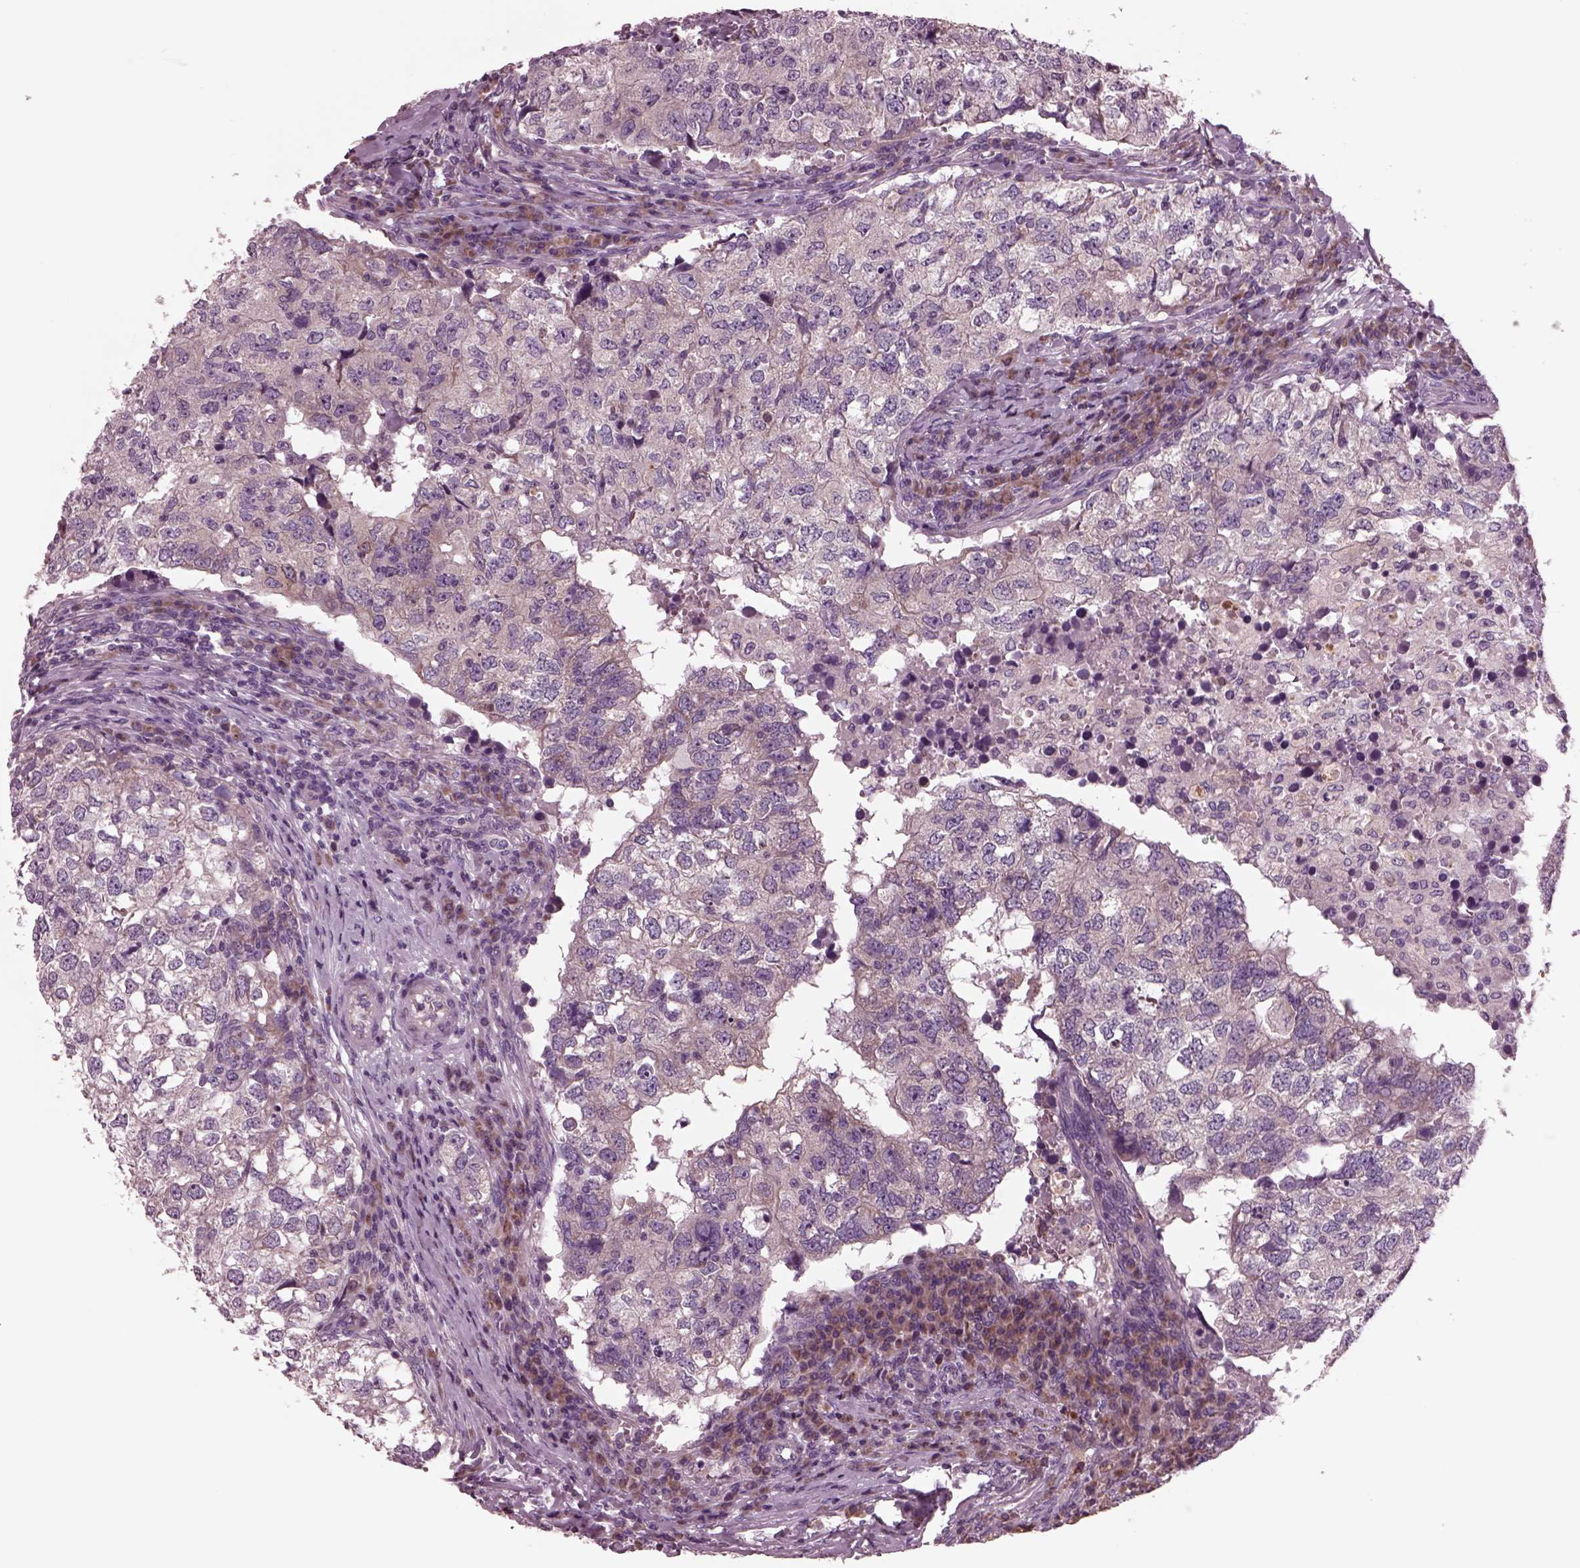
{"staining": {"intensity": "weak", "quantity": "25%-75%", "location": "cytoplasmic/membranous"}, "tissue": "breast cancer", "cell_type": "Tumor cells", "image_type": "cancer", "snomed": [{"axis": "morphology", "description": "Duct carcinoma"}, {"axis": "topography", "description": "Breast"}], "caption": "This photomicrograph reveals immunohistochemistry (IHC) staining of breast cancer, with low weak cytoplasmic/membranous positivity in approximately 25%-75% of tumor cells.", "gene": "AP4M1", "patient": {"sex": "female", "age": 30}}